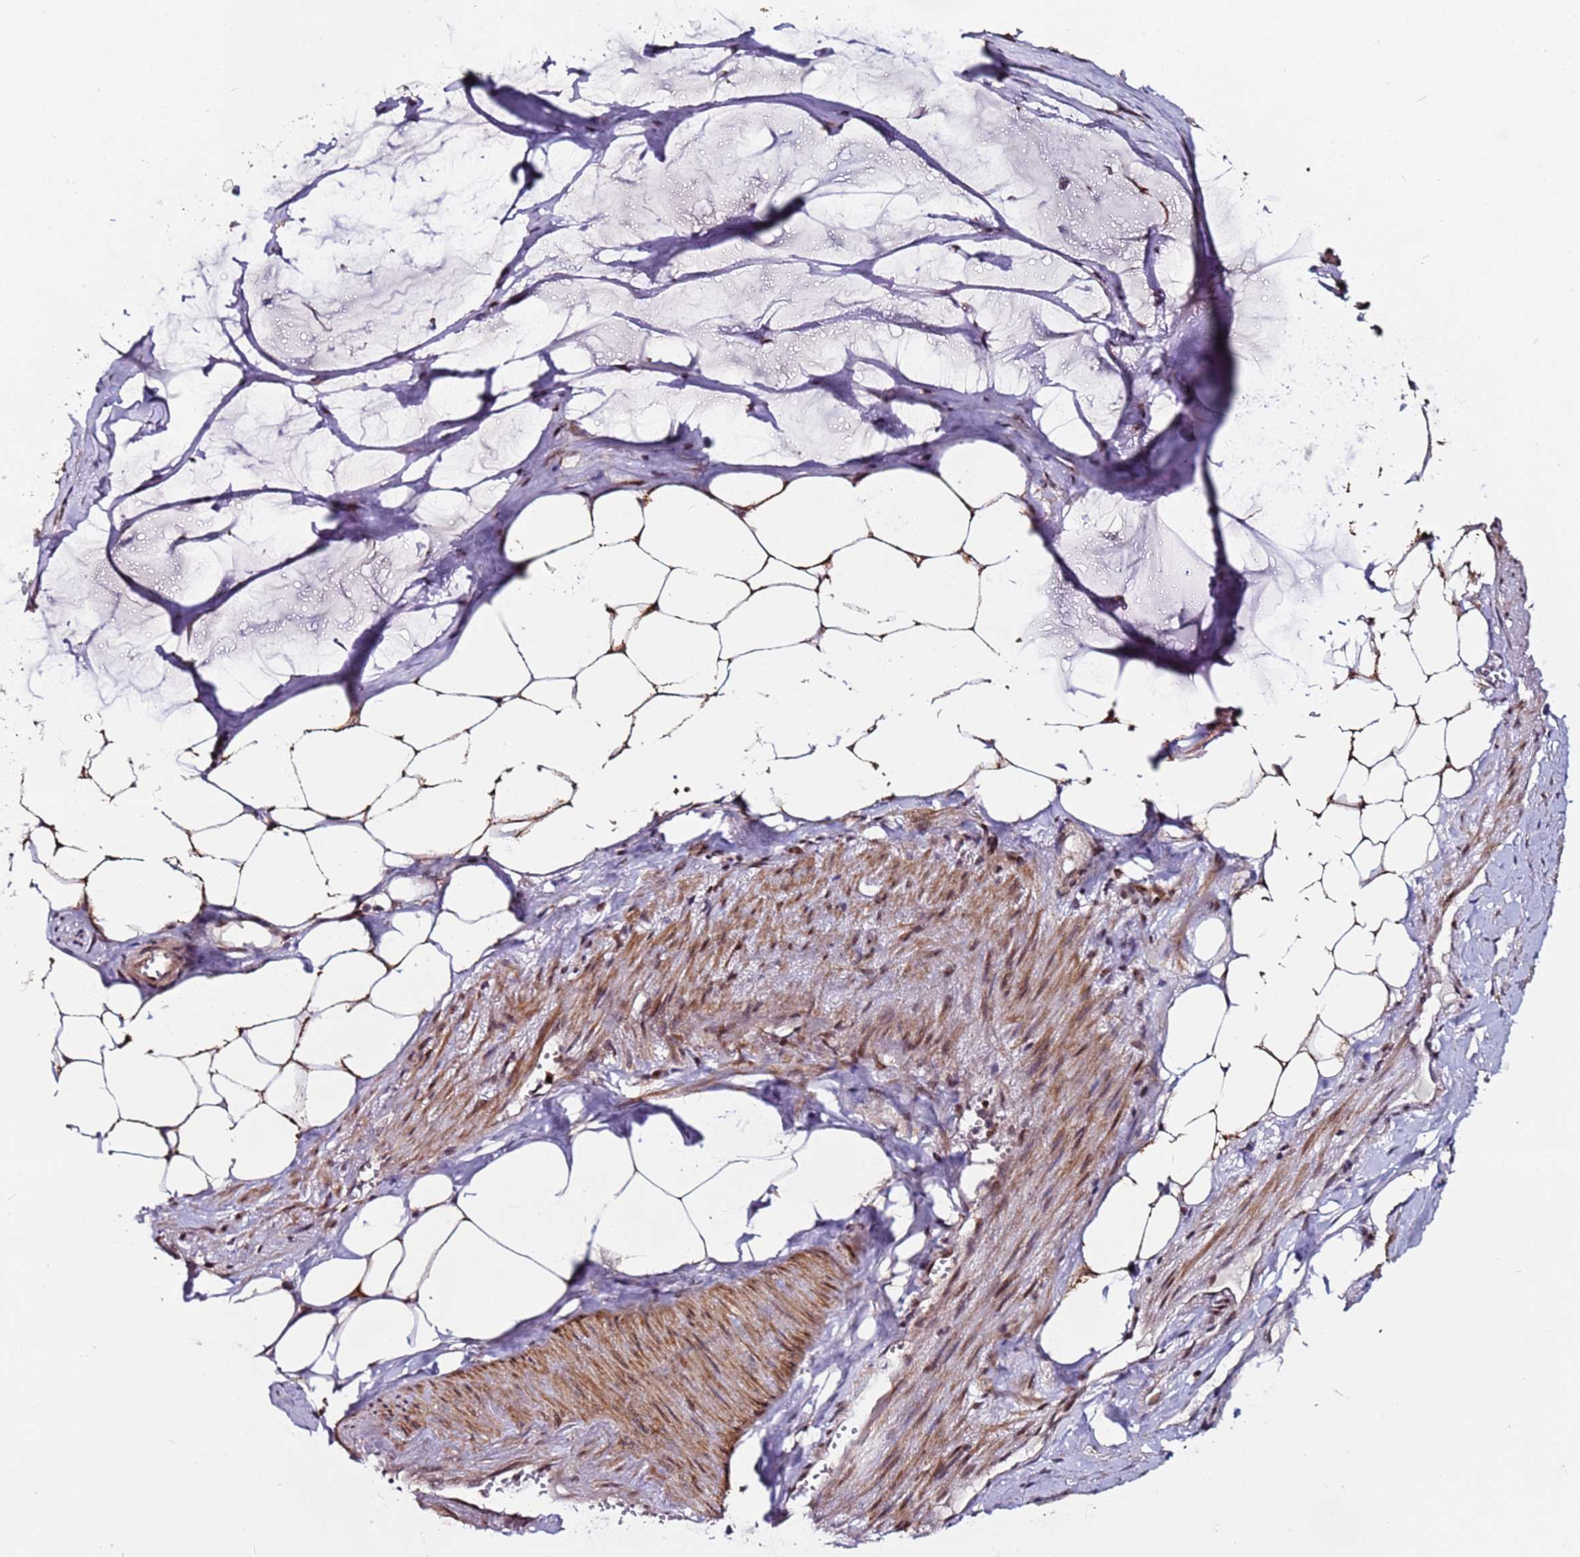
{"staining": {"intensity": "weak", "quantity": "<25%", "location": "cytoplasmic/membranous"}, "tissue": "ovarian cancer", "cell_type": "Tumor cells", "image_type": "cancer", "snomed": [{"axis": "morphology", "description": "Cystadenocarcinoma, mucinous, NOS"}, {"axis": "topography", "description": "Ovary"}], "caption": "Immunohistochemistry of human ovarian mucinous cystadenocarcinoma shows no staining in tumor cells. (Stains: DAB immunohistochemistry (IHC) with hematoxylin counter stain, Microscopy: brightfield microscopy at high magnification).", "gene": "PPM1H", "patient": {"sex": "female", "age": 73}}